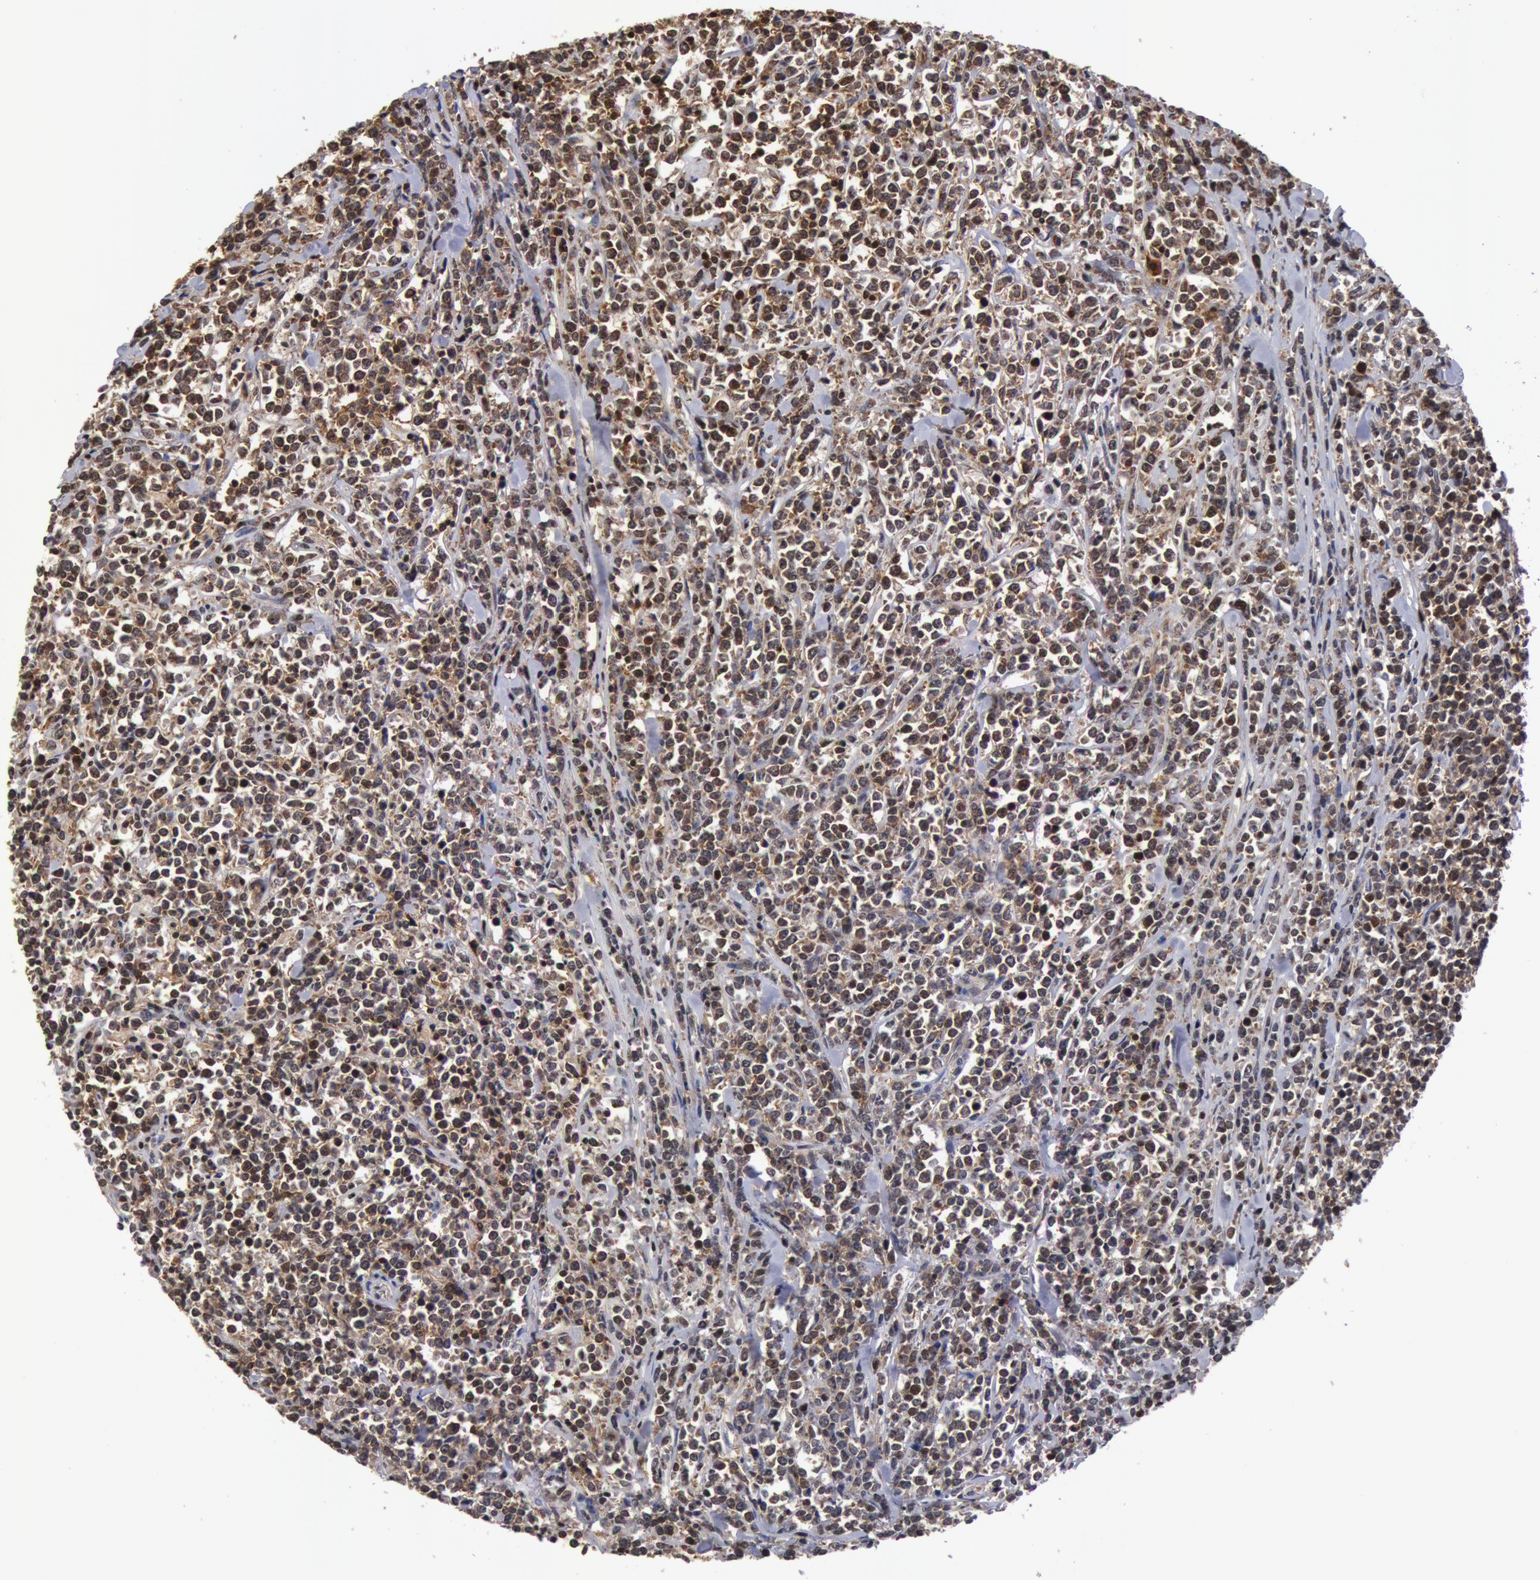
{"staining": {"intensity": "weak", "quantity": "25%-75%", "location": "nuclear"}, "tissue": "lymphoma", "cell_type": "Tumor cells", "image_type": "cancer", "snomed": [{"axis": "morphology", "description": "Malignant lymphoma, non-Hodgkin's type, High grade"}, {"axis": "topography", "description": "Small intestine"}, {"axis": "topography", "description": "Colon"}], "caption": "Immunohistochemistry micrograph of neoplastic tissue: human high-grade malignant lymphoma, non-Hodgkin's type stained using IHC demonstrates low levels of weak protein expression localized specifically in the nuclear of tumor cells, appearing as a nuclear brown color.", "gene": "ZNF350", "patient": {"sex": "male", "age": 8}}